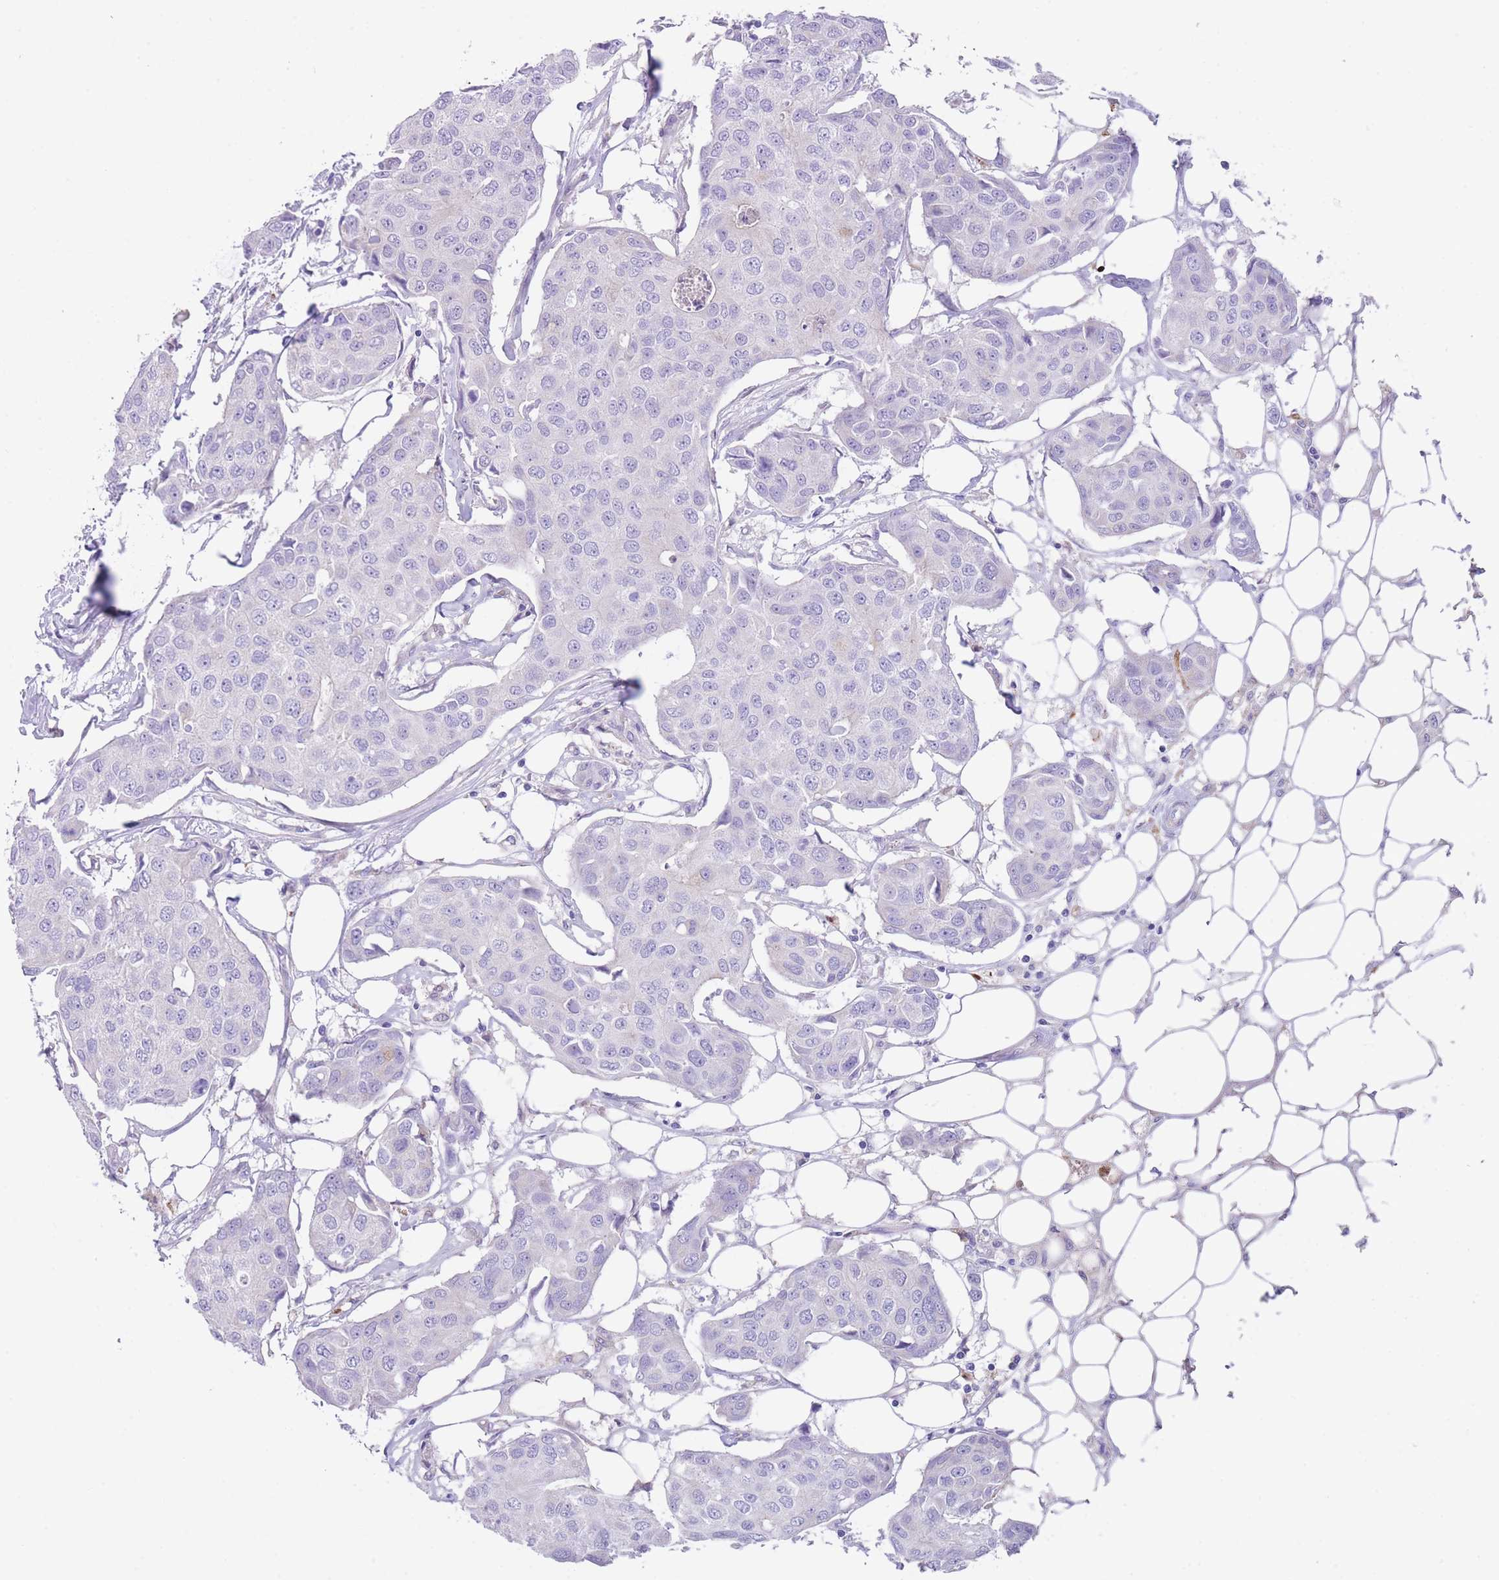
{"staining": {"intensity": "negative", "quantity": "none", "location": "none"}, "tissue": "breast cancer", "cell_type": "Tumor cells", "image_type": "cancer", "snomed": [{"axis": "morphology", "description": "Duct carcinoma"}, {"axis": "topography", "description": "Breast"}, {"axis": "topography", "description": "Lymph node"}], "caption": "High magnification brightfield microscopy of breast cancer stained with DAB (brown) and counterstained with hematoxylin (blue): tumor cells show no significant positivity. (DAB (3,3'-diaminobenzidine) IHC with hematoxylin counter stain).", "gene": "QTRT1", "patient": {"sex": "female", "age": 80}}